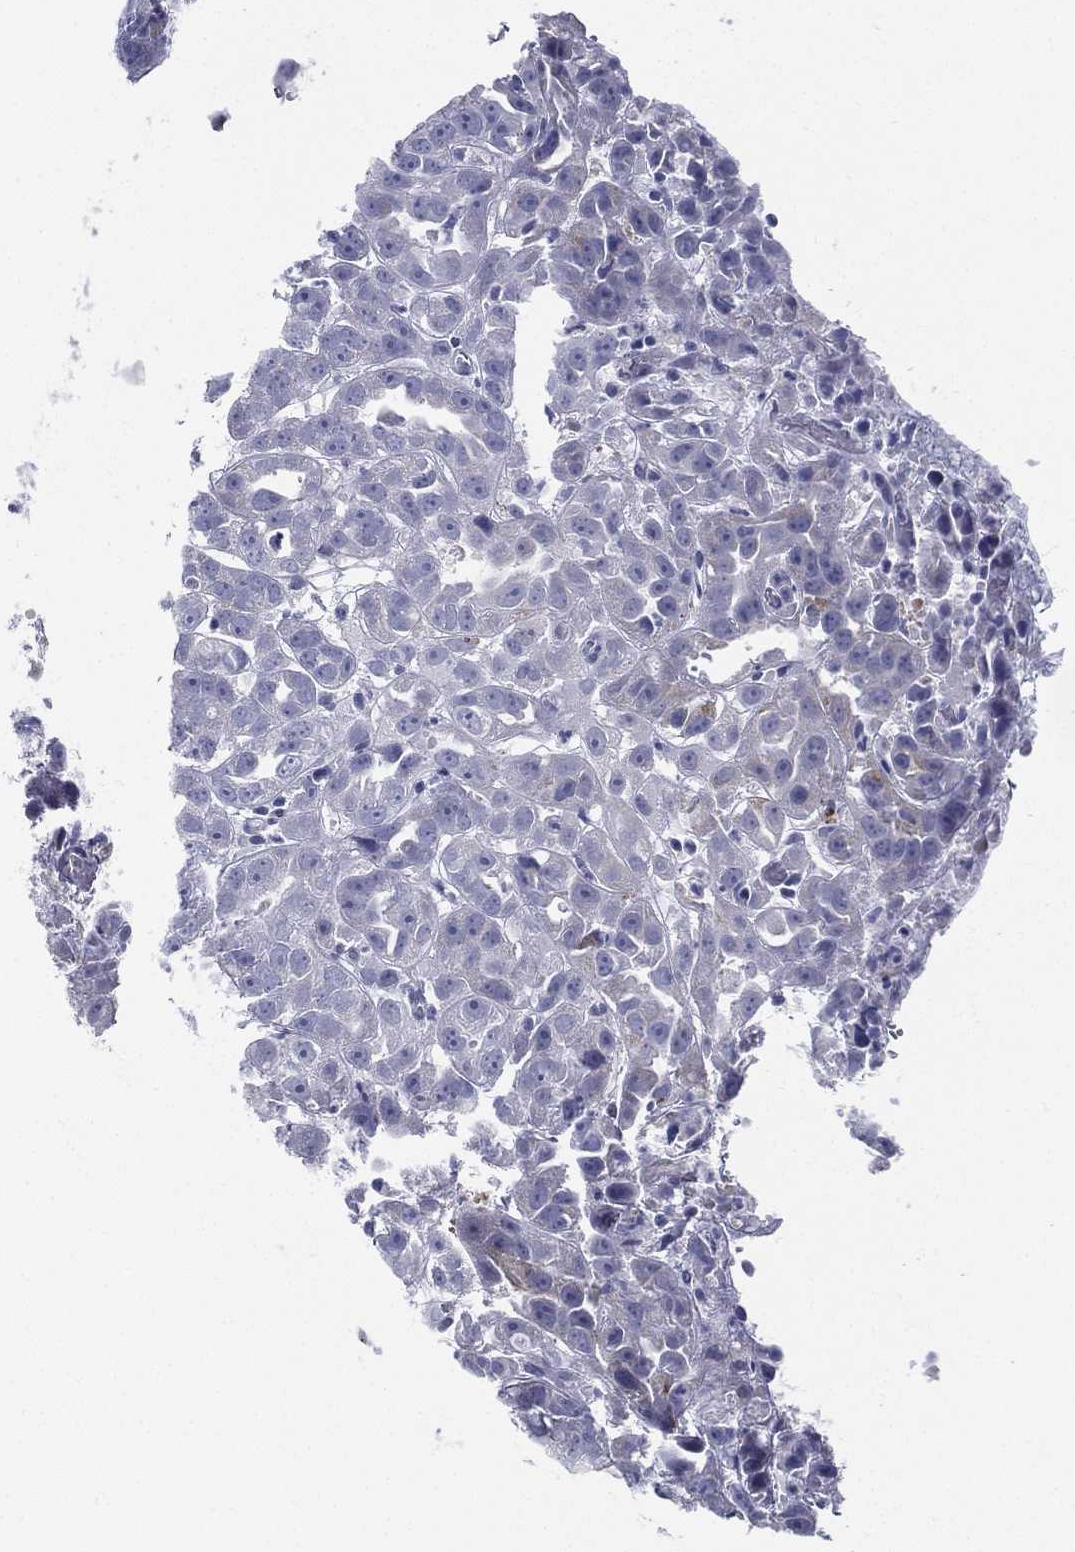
{"staining": {"intensity": "negative", "quantity": "none", "location": "none"}, "tissue": "urothelial cancer", "cell_type": "Tumor cells", "image_type": "cancer", "snomed": [{"axis": "morphology", "description": "Urothelial carcinoma, High grade"}, {"axis": "topography", "description": "Urinary bladder"}], "caption": "An image of human urothelial cancer is negative for staining in tumor cells.", "gene": "RSPH4A", "patient": {"sex": "female", "age": 41}}